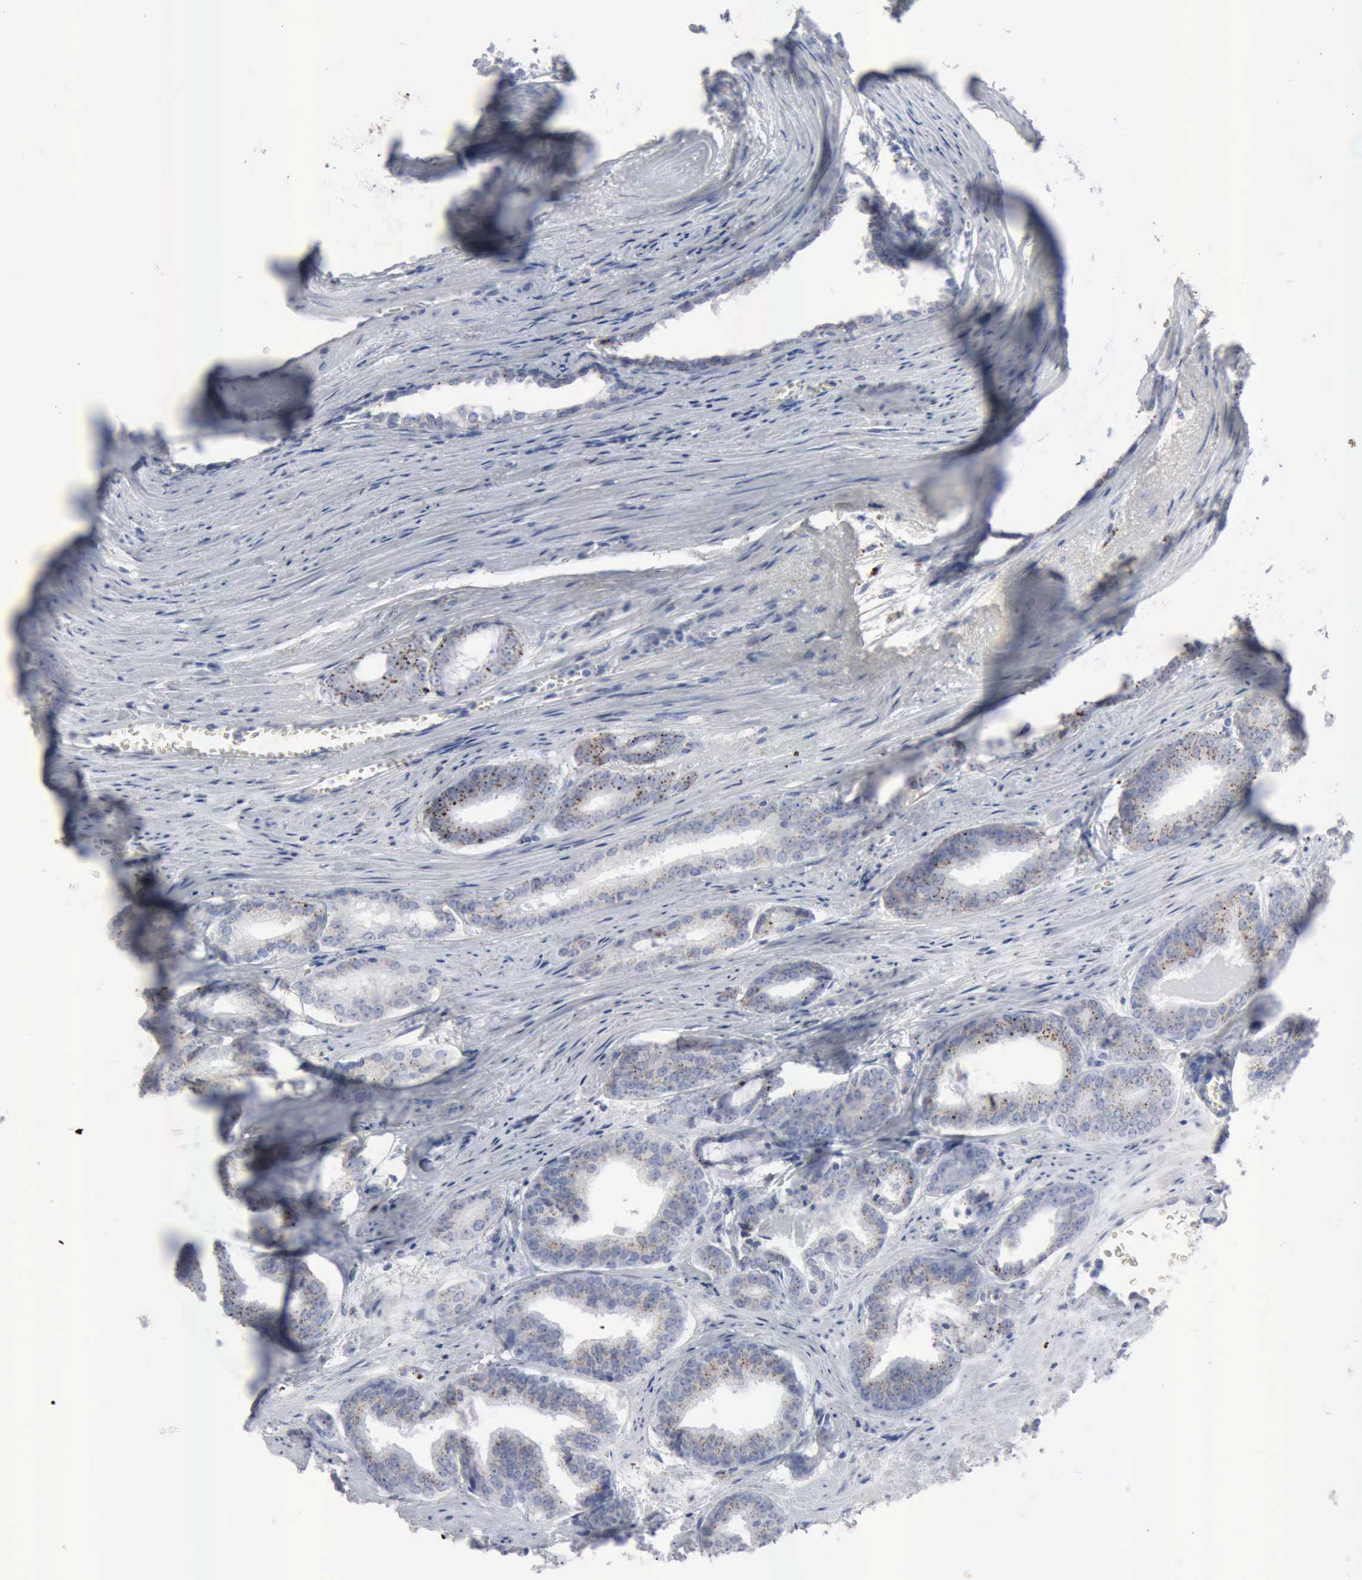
{"staining": {"intensity": "weak", "quantity": "25%-75%", "location": "cytoplasmic/membranous"}, "tissue": "prostate cancer", "cell_type": "Tumor cells", "image_type": "cancer", "snomed": [{"axis": "morphology", "description": "Adenocarcinoma, Medium grade"}, {"axis": "topography", "description": "Prostate"}], "caption": "This image shows prostate adenocarcinoma (medium-grade) stained with IHC to label a protein in brown. The cytoplasmic/membranous of tumor cells show weak positivity for the protein. Nuclei are counter-stained blue.", "gene": "GLA", "patient": {"sex": "male", "age": 79}}